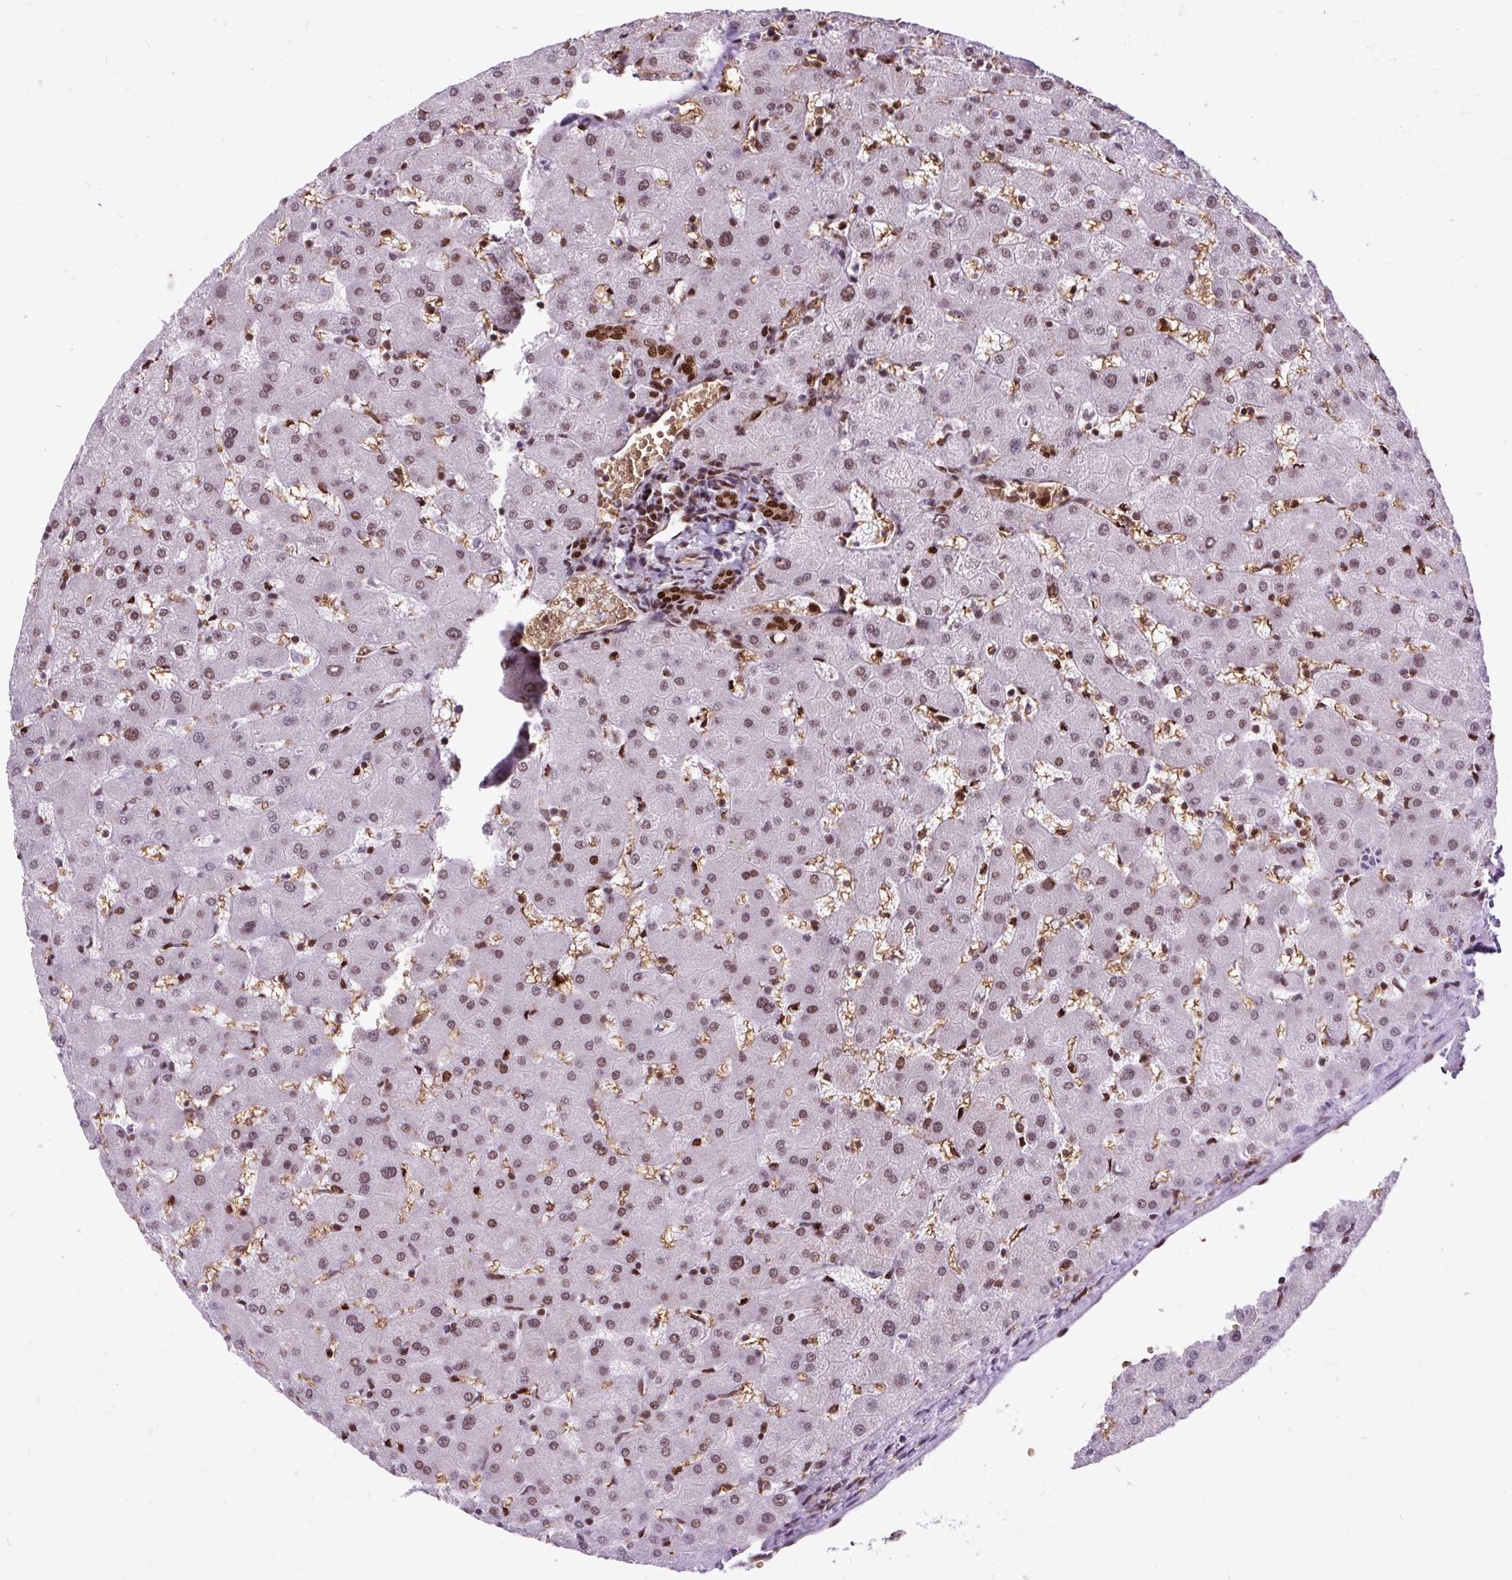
{"staining": {"intensity": "strong", "quantity": ">75%", "location": "nuclear"}, "tissue": "liver", "cell_type": "Cholangiocytes", "image_type": "normal", "snomed": [{"axis": "morphology", "description": "Normal tissue, NOS"}, {"axis": "topography", "description": "Liver"}], "caption": "An image of liver stained for a protein displays strong nuclear brown staining in cholangiocytes.", "gene": "FUS", "patient": {"sex": "female", "age": 63}}